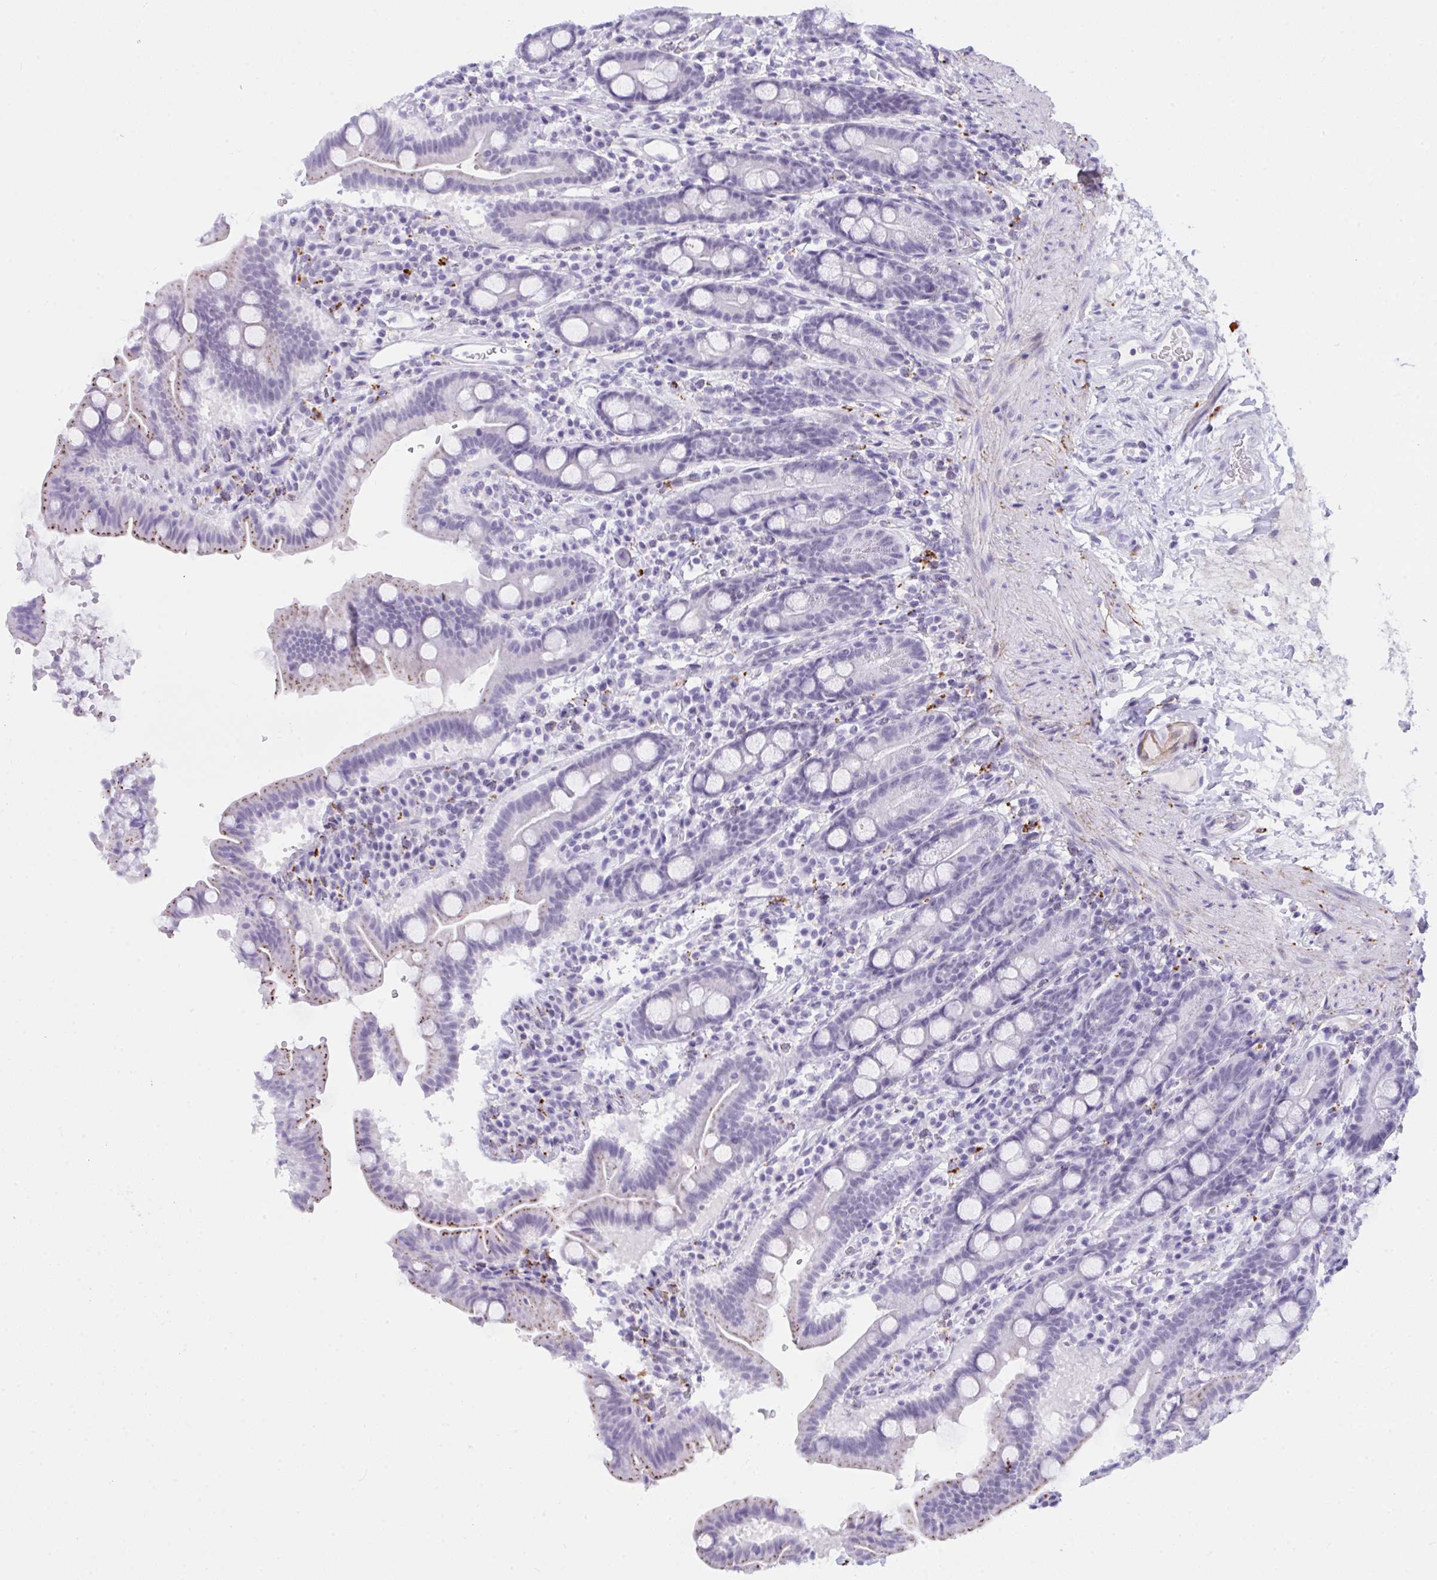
{"staining": {"intensity": "weak", "quantity": "25%-75%", "location": "cytoplasmic/membranous"}, "tissue": "small intestine", "cell_type": "Glandular cells", "image_type": "normal", "snomed": [{"axis": "morphology", "description": "Normal tissue, NOS"}, {"axis": "topography", "description": "Small intestine"}], "caption": "The photomicrograph shows a brown stain indicating the presence of a protein in the cytoplasmic/membranous of glandular cells in small intestine. Using DAB (brown) and hematoxylin (blue) stains, captured at high magnification using brightfield microscopy.", "gene": "ELN", "patient": {"sex": "male", "age": 26}}